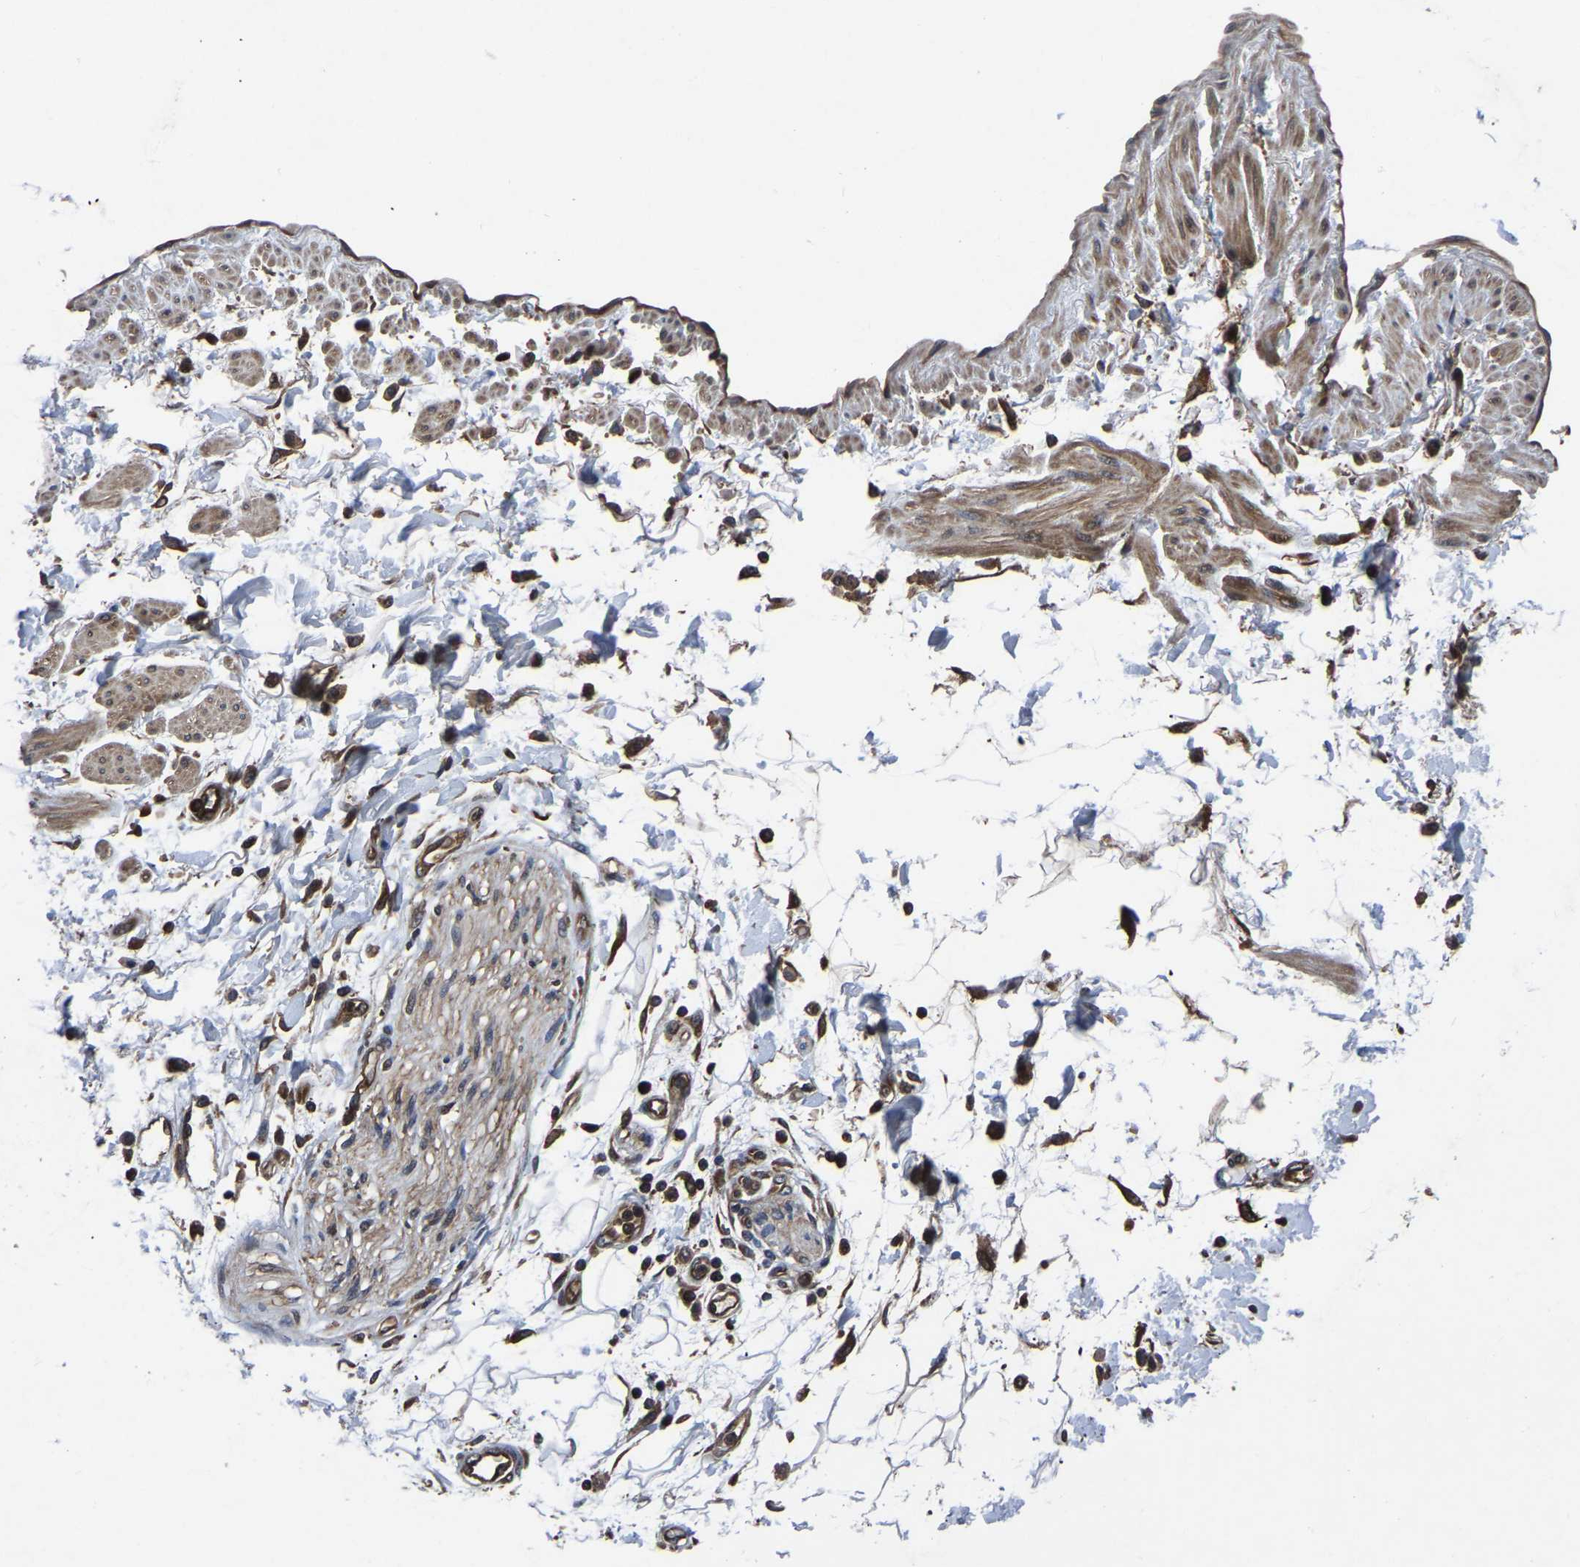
{"staining": {"intensity": "weak", "quantity": "25%-75%", "location": "cytoplasmic/membranous"}, "tissue": "adipose tissue", "cell_type": "Adipocytes", "image_type": "normal", "snomed": [{"axis": "morphology", "description": "Normal tissue, NOS"}, {"axis": "morphology", "description": "Adenocarcinoma, NOS"}, {"axis": "topography", "description": "Duodenum"}, {"axis": "topography", "description": "Peripheral nerve tissue"}], "caption": "Immunohistochemical staining of normal adipose tissue reveals weak cytoplasmic/membranous protein positivity in approximately 25%-75% of adipocytes. (Stains: DAB in brown, nuclei in blue, Microscopy: brightfield microscopy at high magnification).", "gene": "FGD5", "patient": {"sex": "female", "age": 60}}